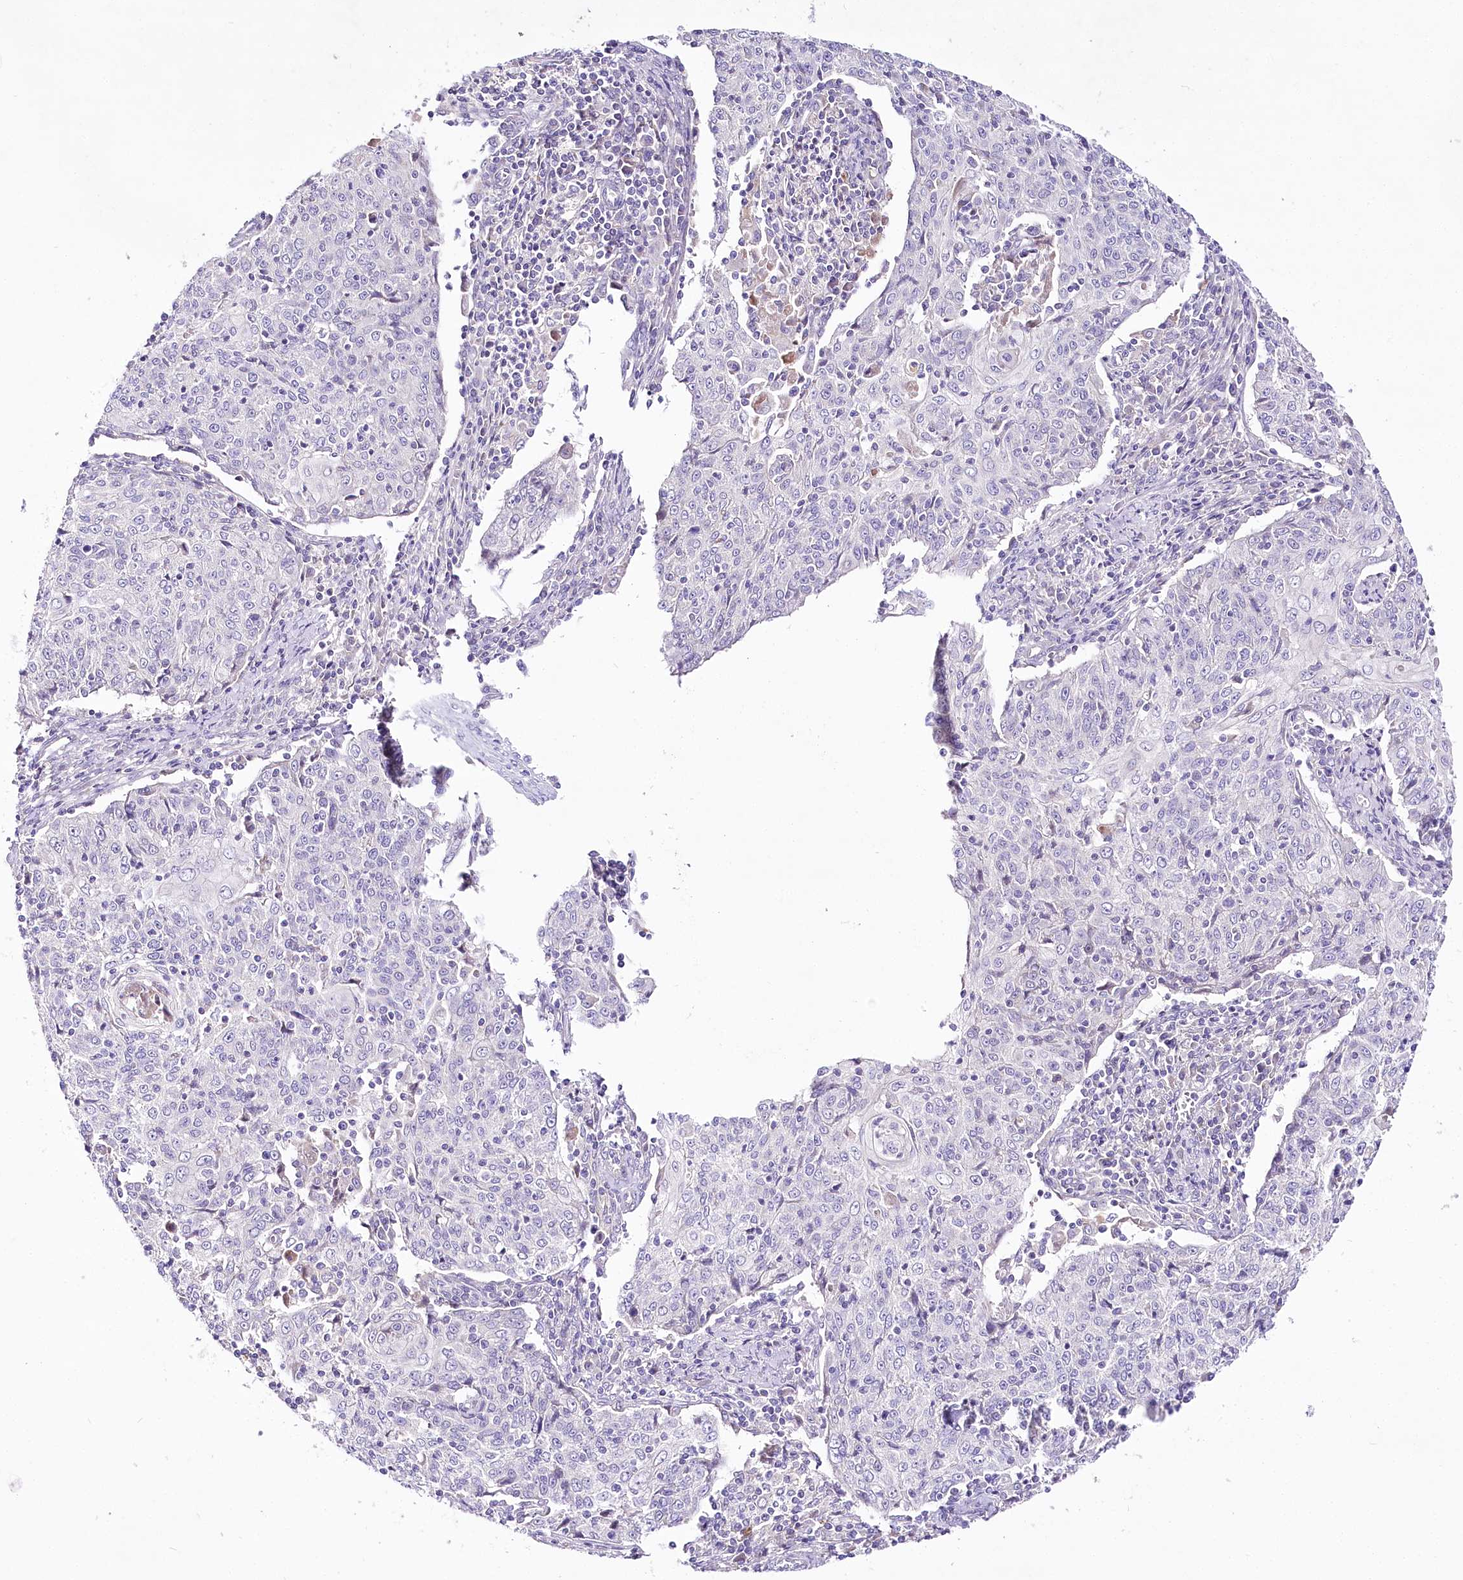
{"staining": {"intensity": "negative", "quantity": "none", "location": "none"}, "tissue": "cervical cancer", "cell_type": "Tumor cells", "image_type": "cancer", "snomed": [{"axis": "morphology", "description": "Squamous cell carcinoma, NOS"}, {"axis": "topography", "description": "Cervix"}], "caption": "A high-resolution photomicrograph shows immunohistochemistry staining of squamous cell carcinoma (cervical), which demonstrates no significant staining in tumor cells.", "gene": "LRRC14B", "patient": {"sex": "female", "age": 48}}